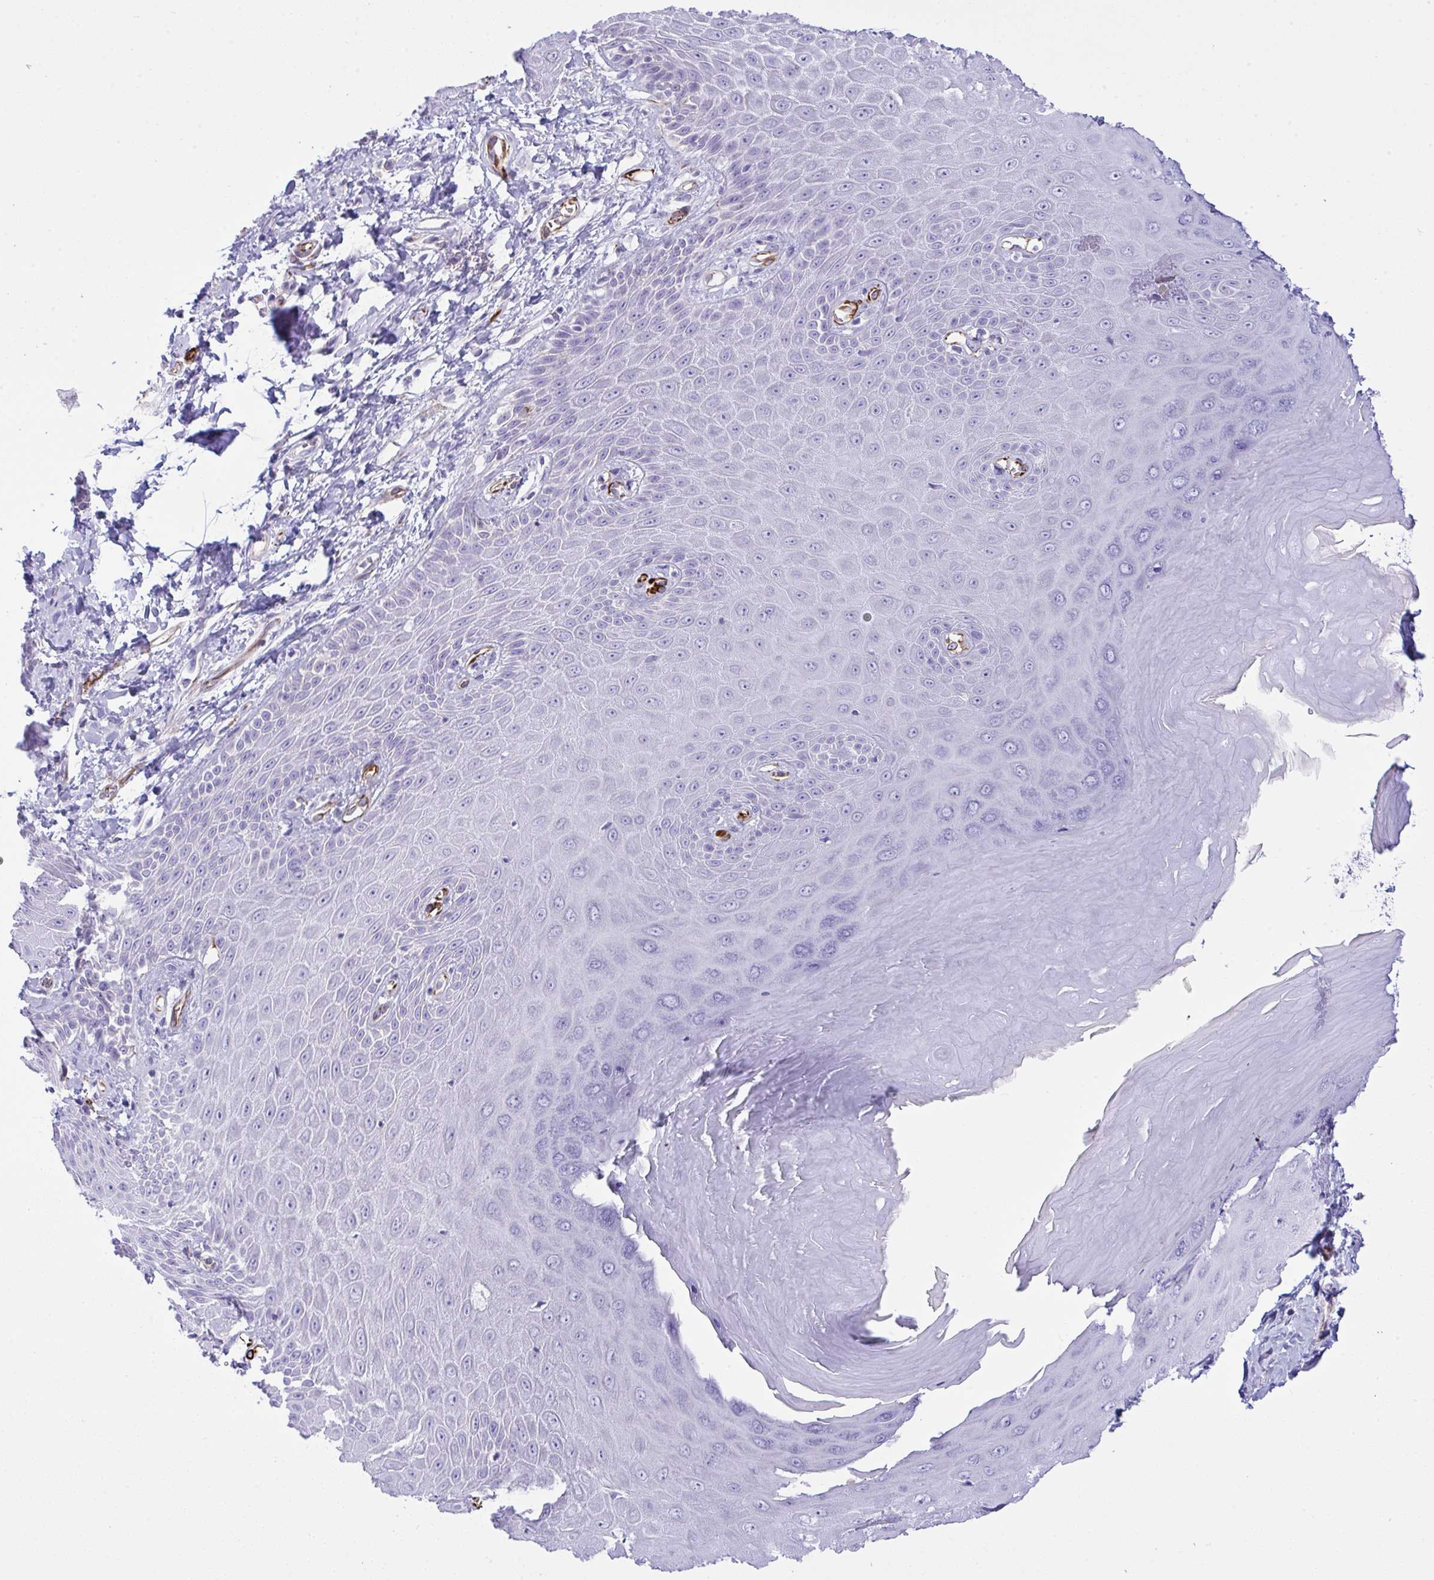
{"staining": {"intensity": "negative", "quantity": "none", "location": "none"}, "tissue": "skin", "cell_type": "Epidermal cells", "image_type": "normal", "snomed": [{"axis": "morphology", "description": "Normal tissue, NOS"}, {"axis": "topography", "description": "Anal"}, {"axis": "topography", "description": "Peripheral nerve tissue"}], "caption": "IHC of unremarkable skin displays no expression in epidermal cells.", "gene": "SLC35B1", "patient": {"sex": "male", "age": 78}}